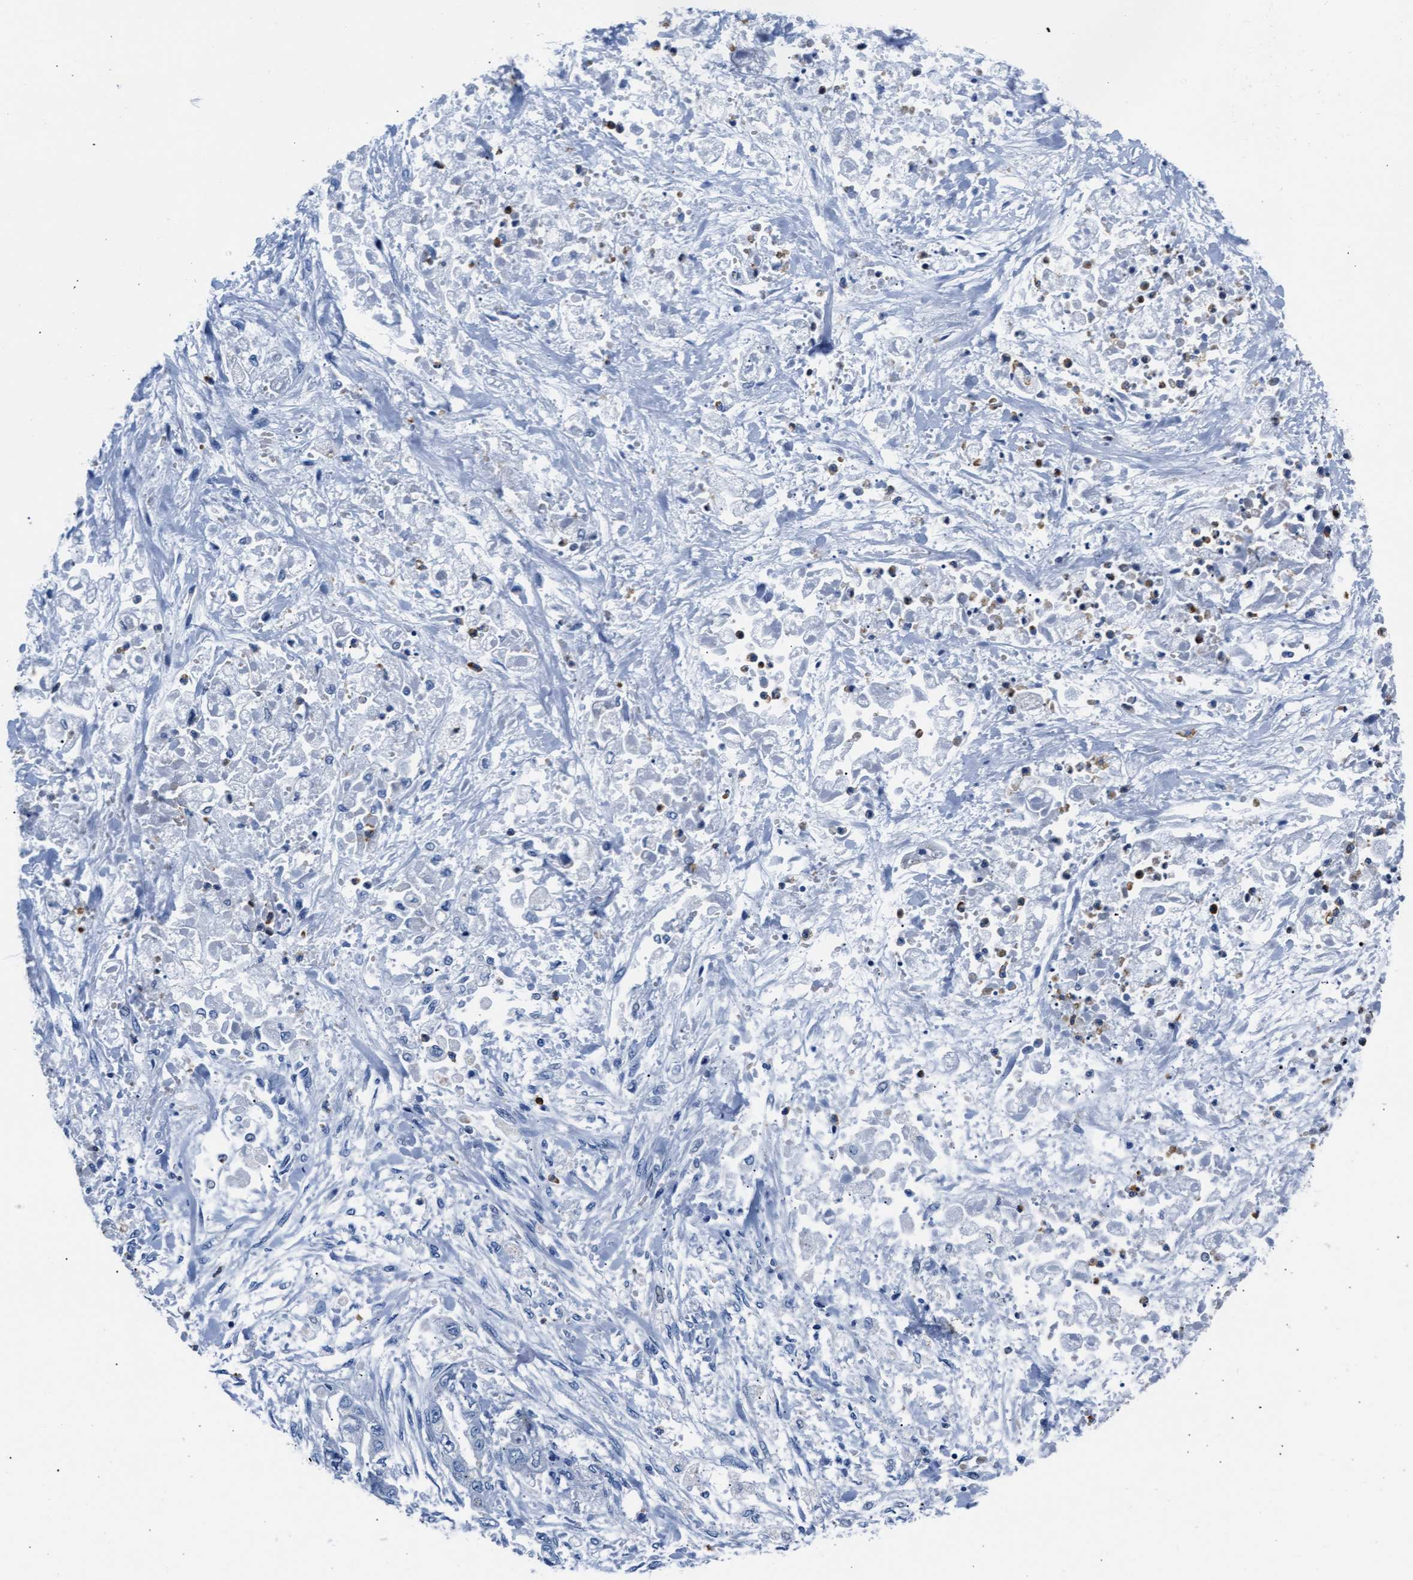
{"staining": {"intensity": "negative", "quantity": "none", "location": "none"}, "tissue": "stomach cancer", "cell_type": "Tumor cells", "image_type": "cancer", "snomed": [{"axis": "morphology", "description": "Normal tissue, NOS"}, {"axis": "morphology", "description": "Adenocarcinoma, NOS"}, {"axis": "topography", "description": "Stomach"}], "caption": "Stomach adenocarcinoma stained for a protein using IHC displays no expression tumor cells.", "gene": "MMP8", "patient": {"sex": "male", "age": 62}}